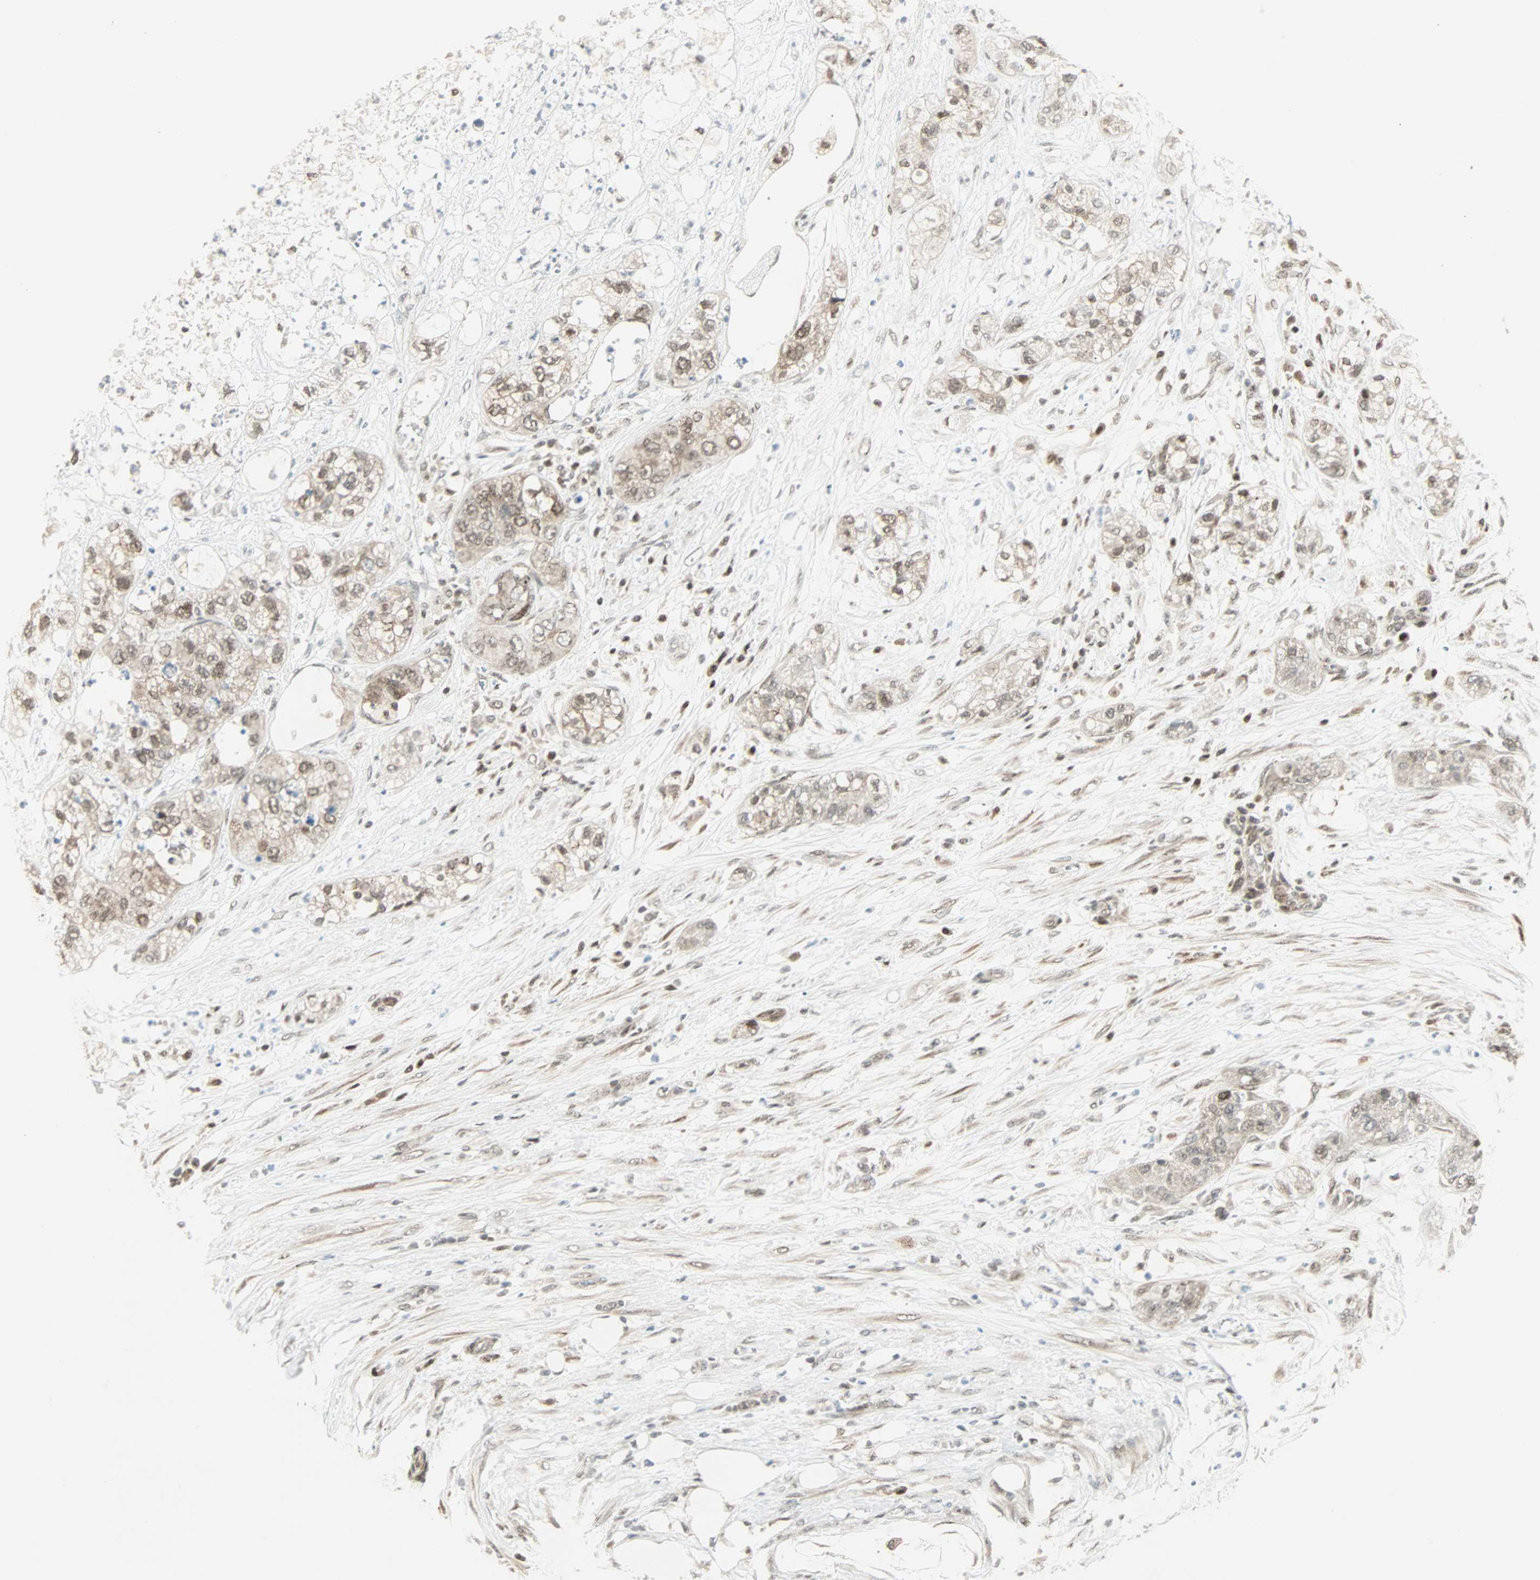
{"staining": {"intensity": "weak", "quantity": ">75%", "location": "cytoplasmic/membranous,nuclear"}, "tissue": "pancreatic cancer", "cell_type": "Tumor cells", "image_type": "cancer", "snomed": [{"axis": "morphology", "description": "Adenocarcinoma, NOS"}, {"axis": "topography", "description": "Pancreas"}], "caption": "IHC (DAB) staining of adenocarcinoma (pancreatic) shows weak cytoplasmic/membranous and nuclear protein expression in about >75% of tumor cells.", "gene": "CBX4", "patient": {"sex": "female", "age": 78}}